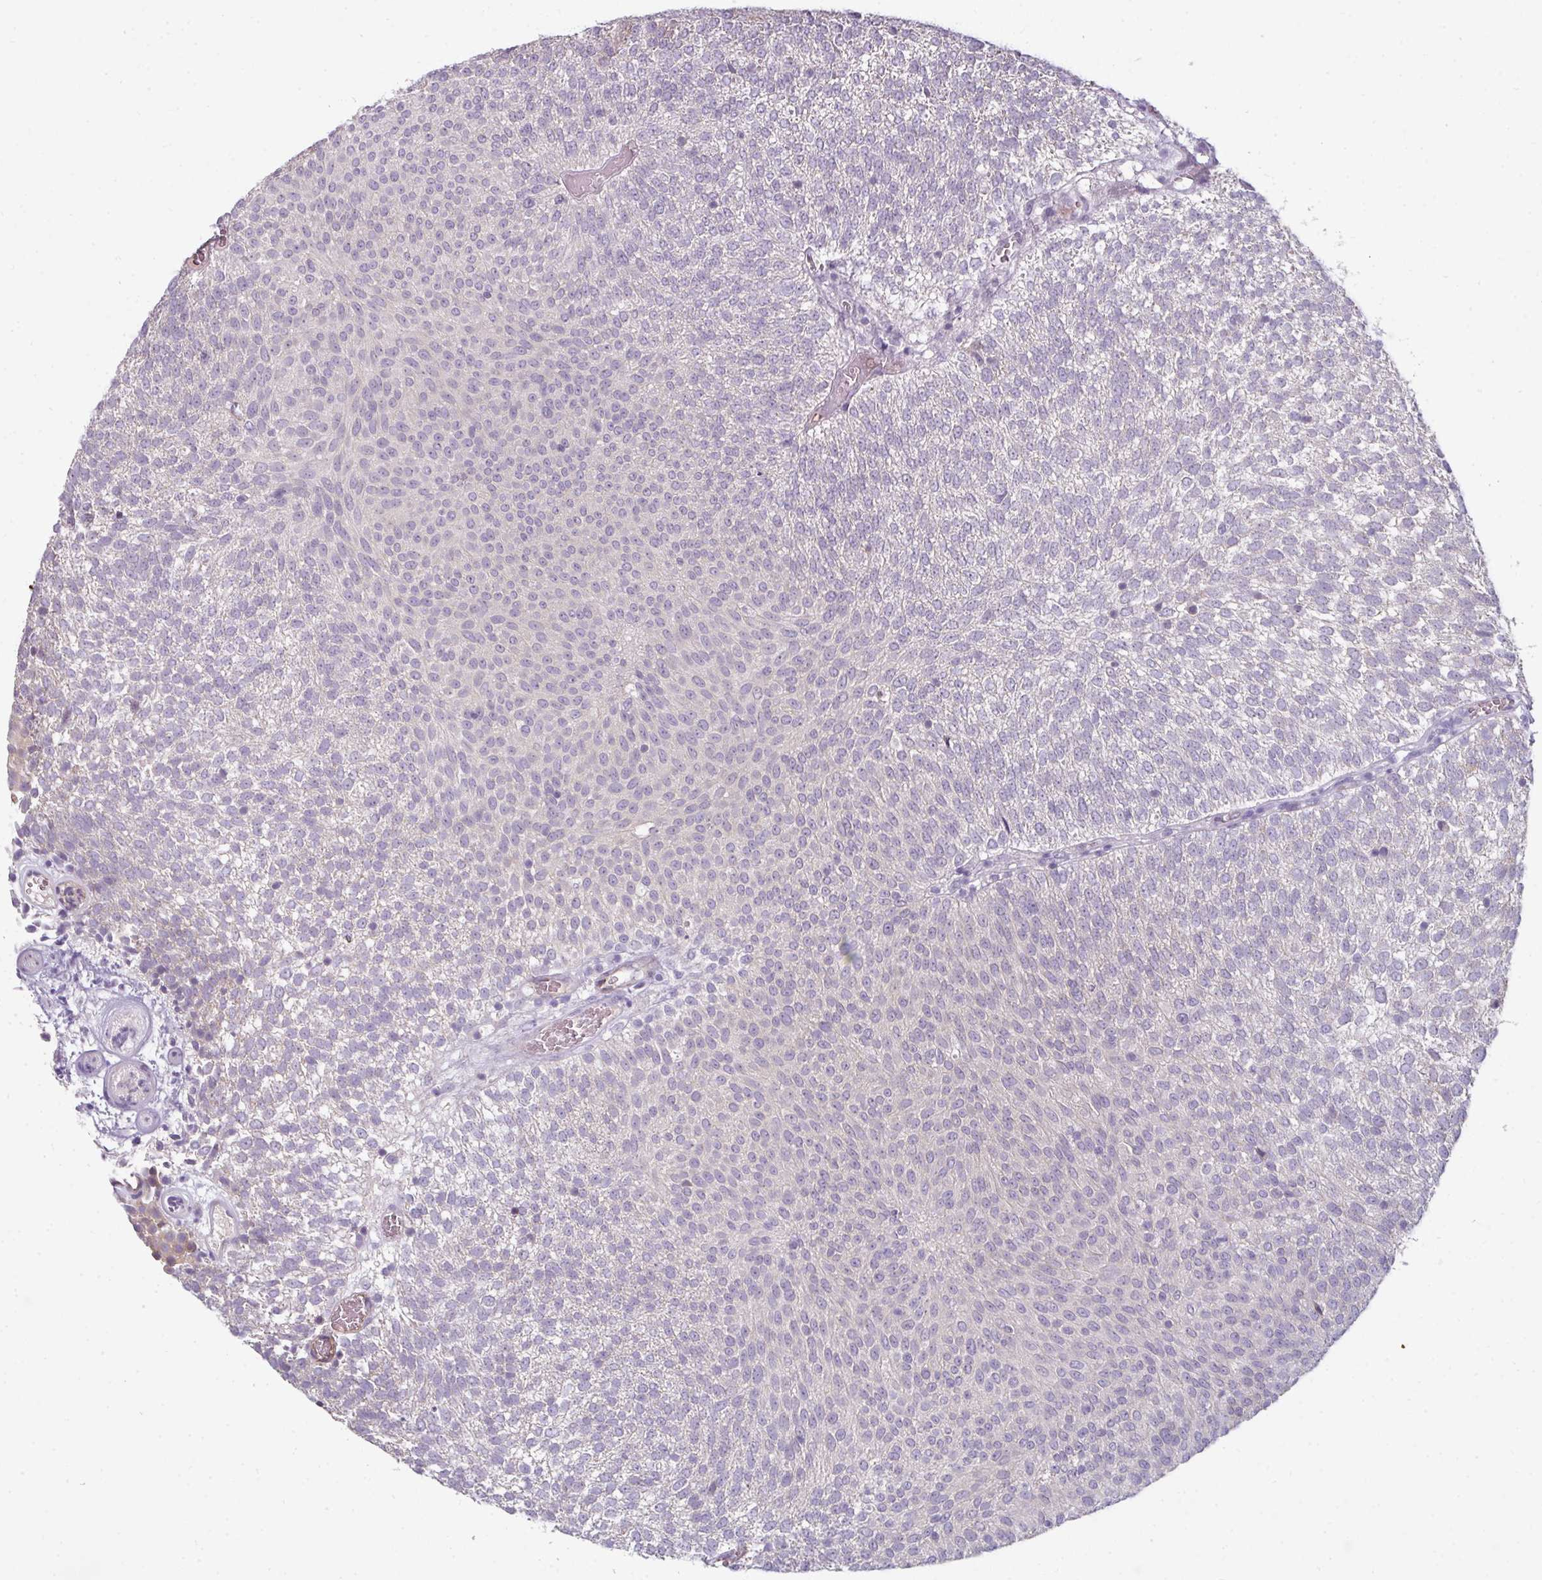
{"staining": {"intensity": "weak", "quantity": "<25%", "location": "cytoplasmic/membranous"}, "tissue": "urothelial cancer", "cell_type": "Tumor cells", "image_type": "cancer", "snomed": [{"axis": "morphology", "description": "Urothelial carcinoma, Low grade"}, {"axis": "topography", "description": "Urinary bladder"}], "caption": "Immunohistochemistry of human low-grade urothelial carcinoma shows no staining in tumor cells.", "gene": "FHAD1", "patient": {"sex": "female", "age": 79}}